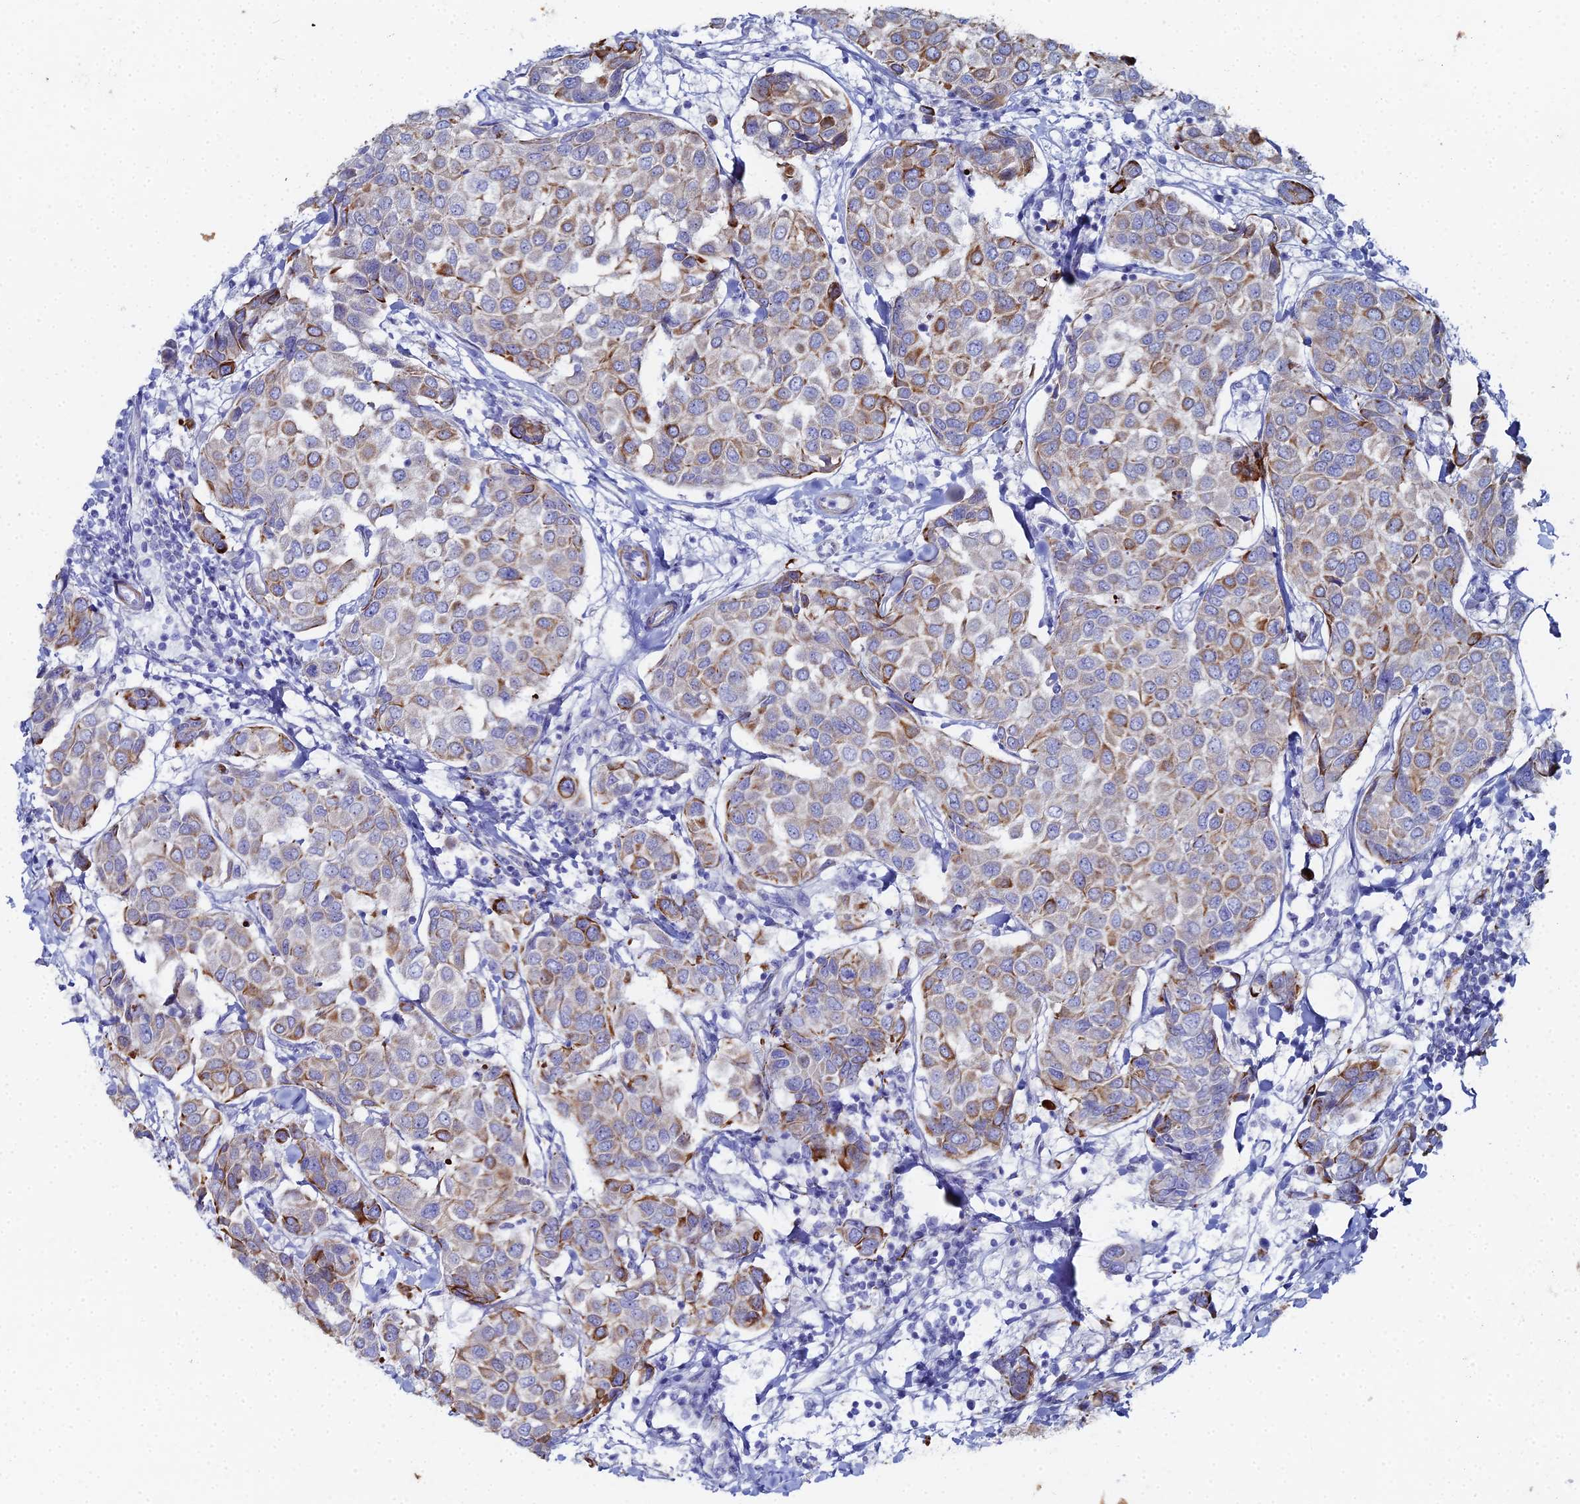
{"staining": {"intensity": "moderate", "quantity": "25%-75%", "location": "cytoplasmic/membranous"}, "tissue": "breast cancer", "cell_type": "Tumor cells", "image_type": "cancer", "snomed": [{"axis": "morphology", "description": "Duct carcinoma"}, {"axis": "topography", "description": "Breast"}], "caption": "Protein expression by IHC shows moderate cytoplasmic/membranous expression in approximately 25%-75% of tumor cells in breast cancer (invasive ductal carcinoma).", "gene": "DHX34", "patient": {"sex": "female", "age": 55}}